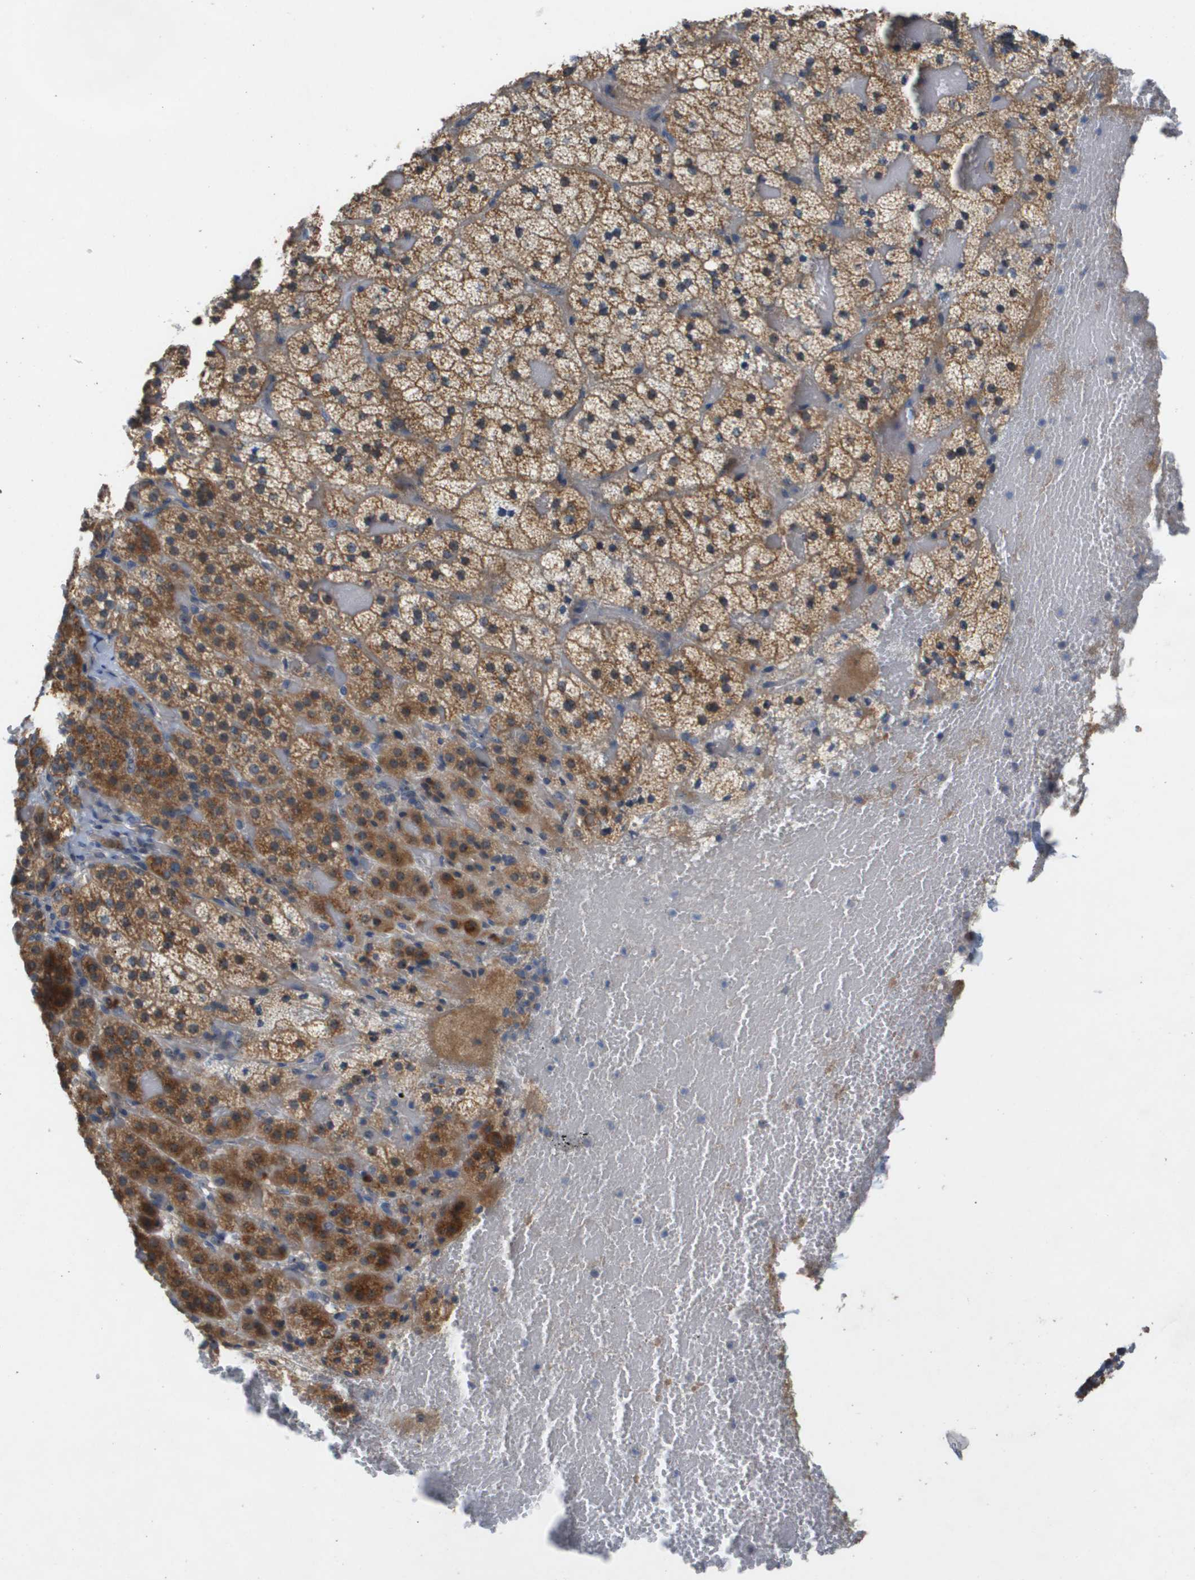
{"staining": {"intensity": "moderate", "quantity": ">75%", "location": "cytoplasmic/membranous"}, "tissue": "adrenal gland", "cell_type": "Glandular cells", "image_type": "normal", "snomed": [{"axis": "morphology", "description": "Normal tissue, NOS"}, {"axis": "topography", "description": "Adrenal gland"}], "caption": "IHC (DAB (3,3'-diaminobenzidine)) staining of unremarkable human adrenal gland demonstrates moderate cytoplasmic/membranous protein positivity in about >75% of glandular cells. The staining was performed using DAB, with brown indicating positive protein expression. Nuclei are stained blue with hematoxylin.", "gene": "B3GNT5", "patient": {"sex": "female", "age": 59}}